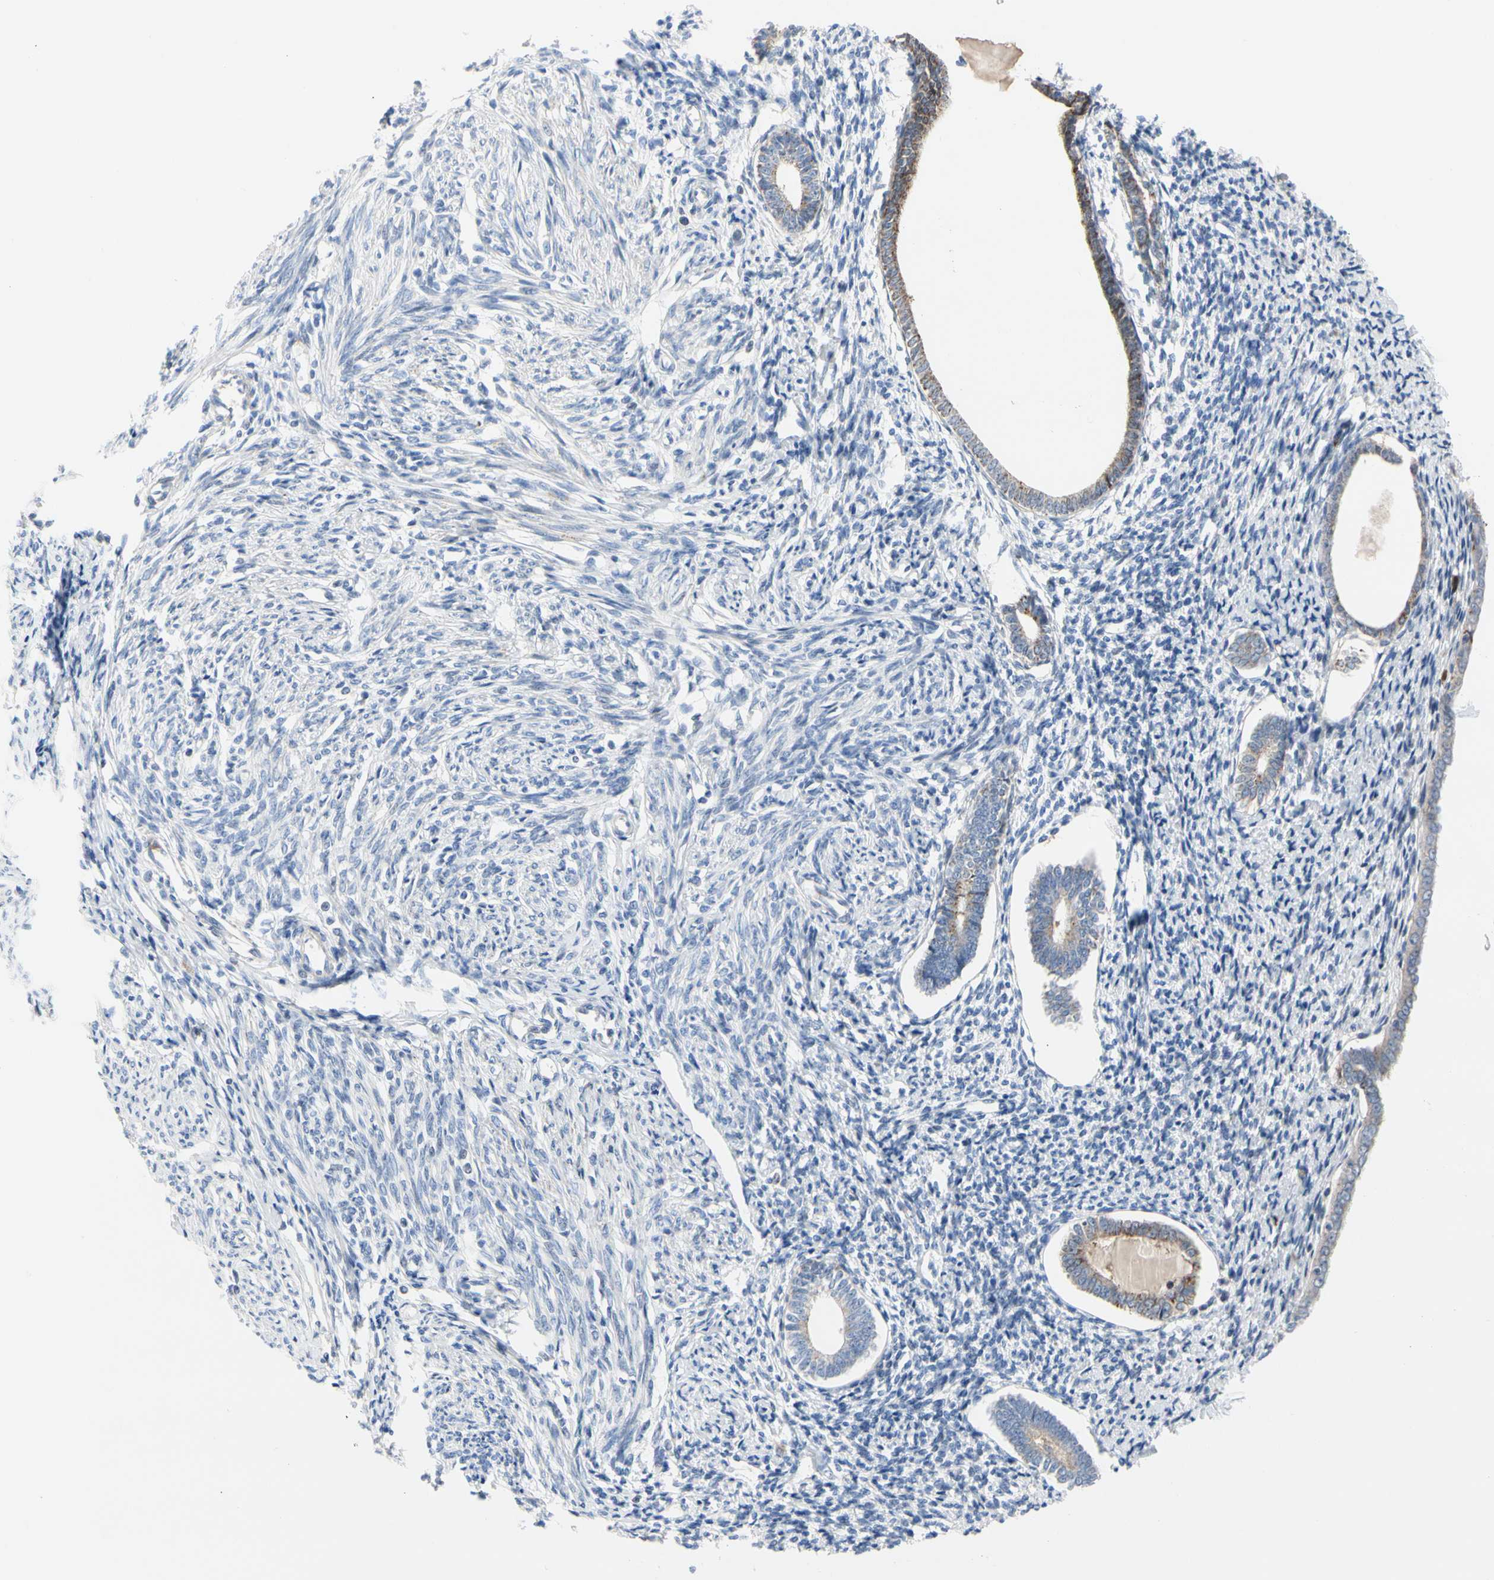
{"staining": {"intensity": "weak", "quantity": "<25%", "location": "cytoplasmic/membranous"}, "tissue": "endometrium", "cell_type": "Cells in endometrial stroma", "image_type": "normal", "snomed": [{"axis": "morphology", "description": "Normal tissue, NOS"}, {"axis": "topography", "description": "Endometrium"}], "caption": "Cells in endometrial stroma are negative for brown protein staining in benign endometrium. (DAB immunohistochemistry visualized using brightfield microscopy, high magnification).", "gene": "MCL1", "patient": {"sex": "female", "age": 71}}